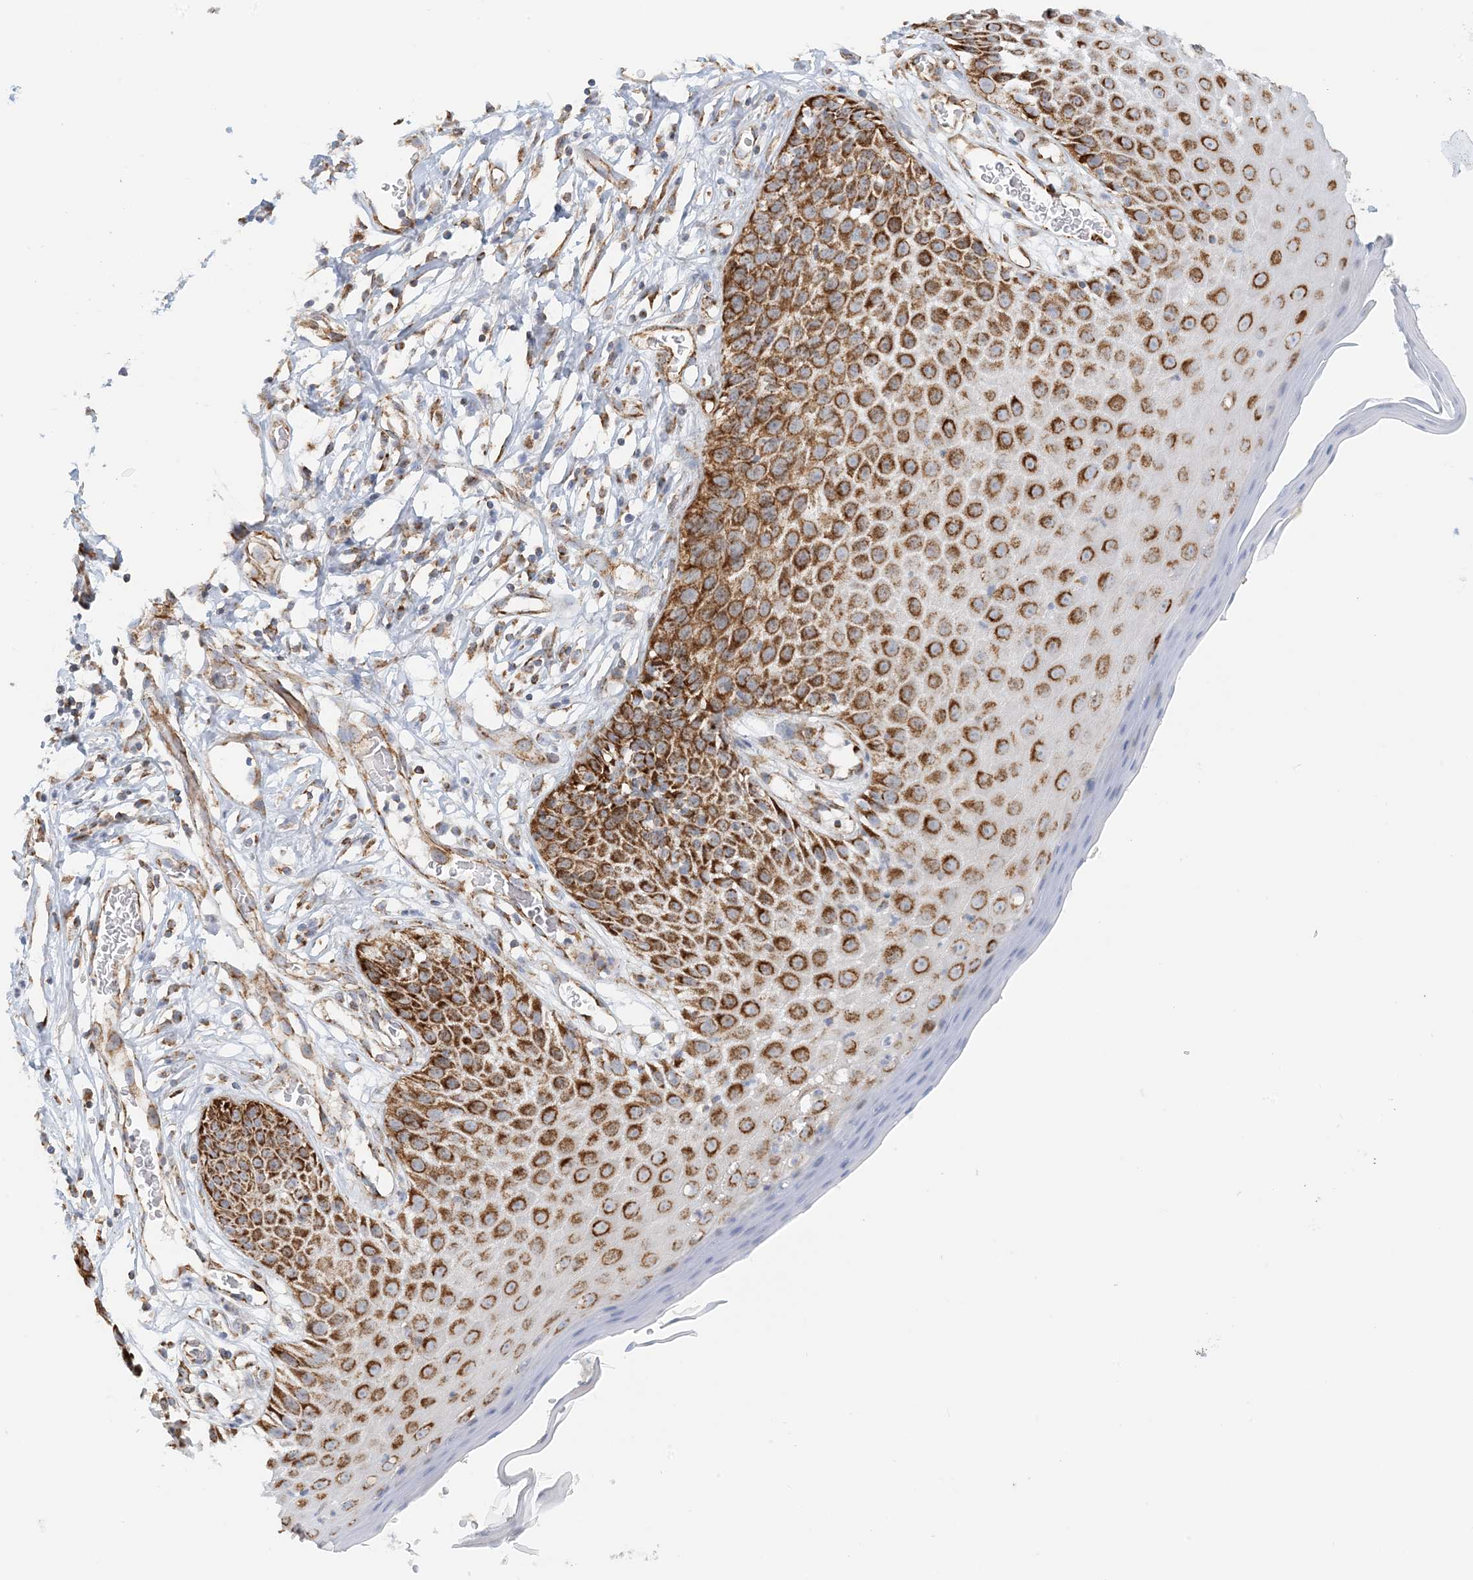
{"staining": {"intensity": "strong", "quantity": ">75%", "location": "cytoplasmic/membranous"}, "tissue": "skin", "cell_type": "Epidermal cells", "image_type": "normal", "snomed": [{"axis": "morphology", "description": "Normal tissue, NOS"}, {"axis": "topography", "description": "Vulva"}], "caption": "Immunohistochemistry staining of unremarkable skin, which exhibits high levels of strong cytoplasmic/membranous positivity in approximately >75% of epidermal cells indicating strong cytoplasmic/membranous protein staining. The staining was performed using DAB (3,3'-diaminobenzidine) (brown) for protein detection and nuclei were counterstained in hematoxylin (blue).", "gene": "COA3", "patient": {"sex": "female", "age": 68}}